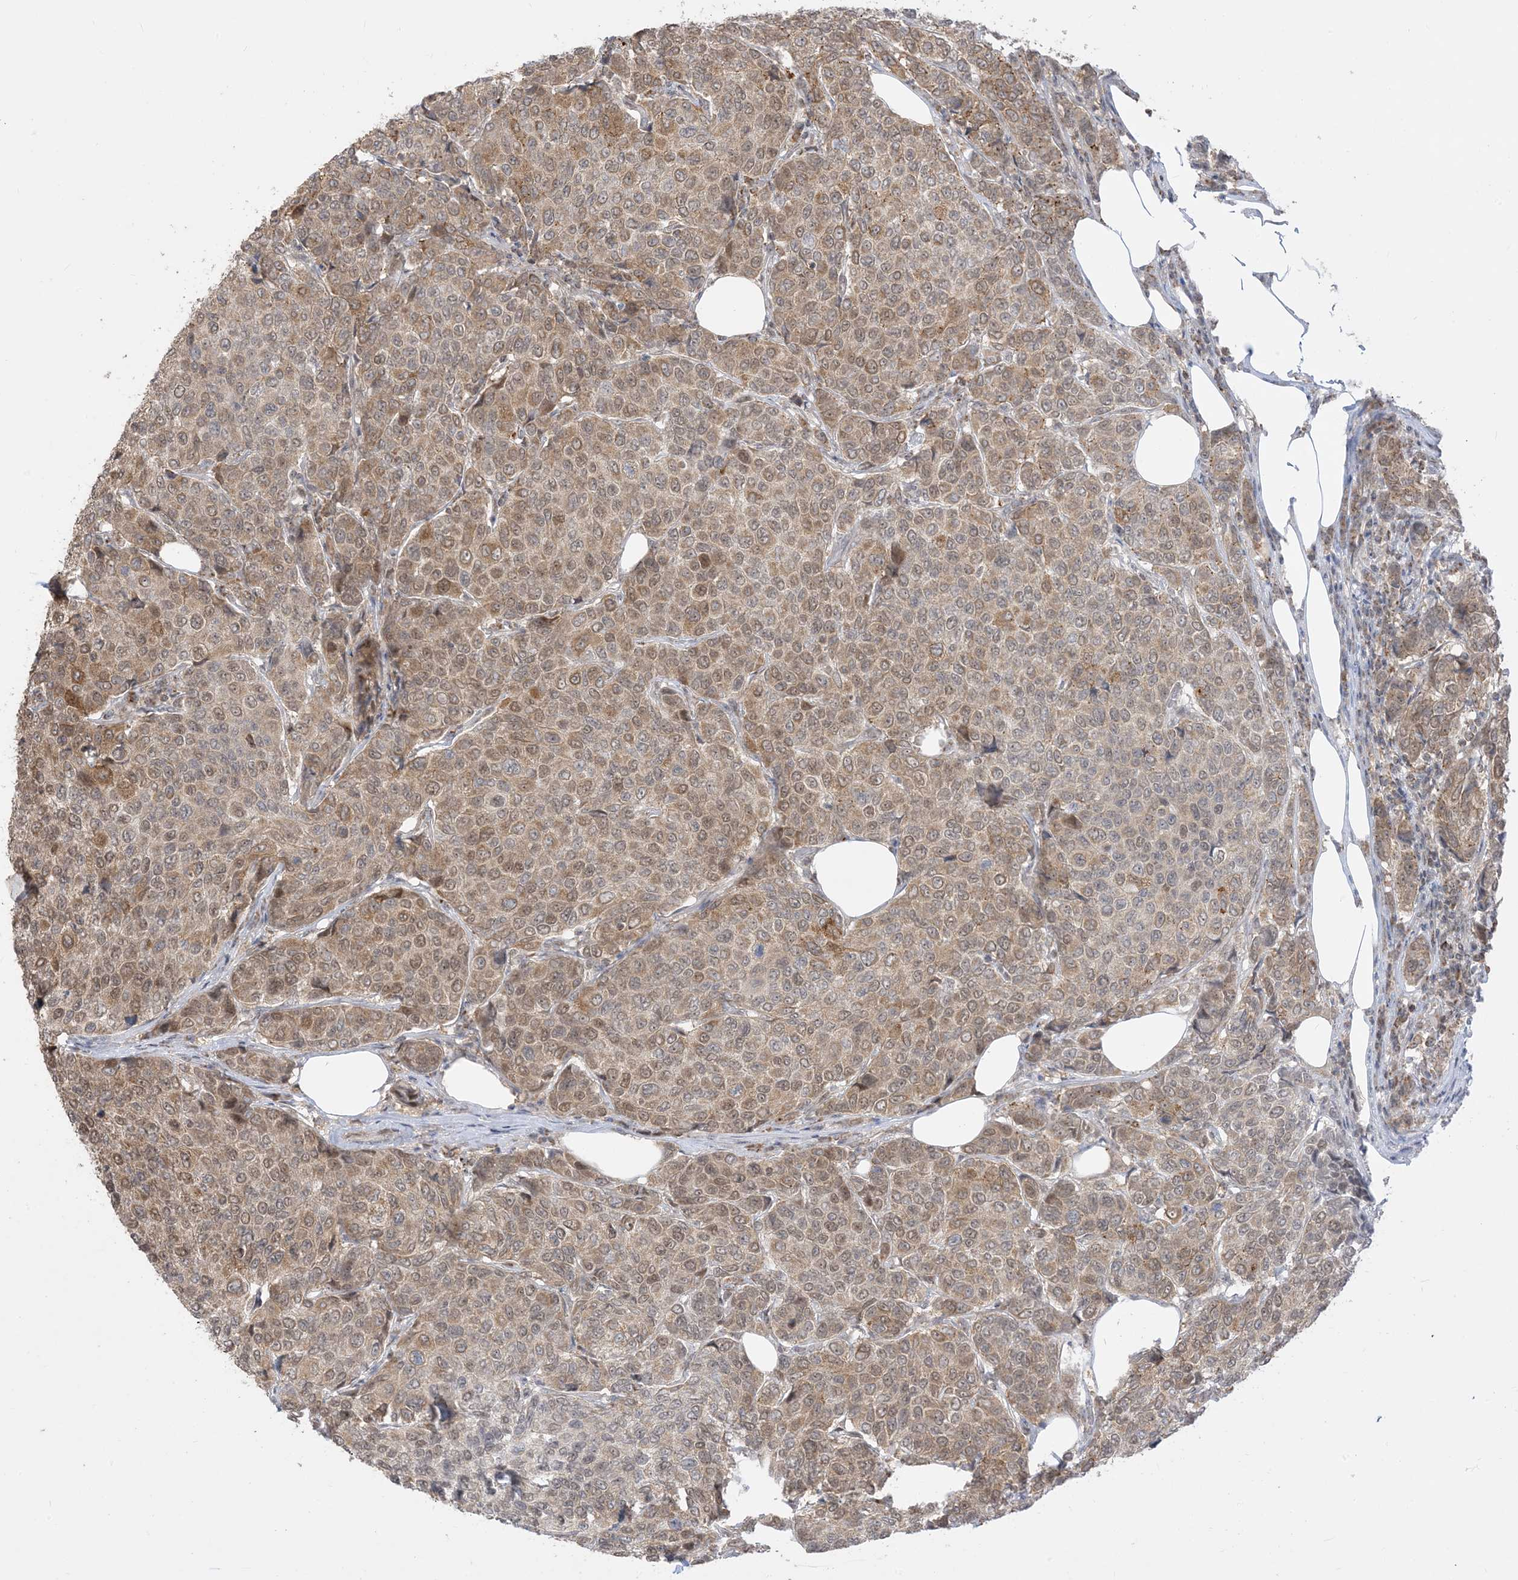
{"staining": {"intensity": "weak", "quantity": ">75%", "location": "cytoplasmic/membranous,nuclear"}, "tissue": "breast cancer", "cell_type": "Tumor cells", "image_type": "cancer", "snomed": [{"axis": "morphology", "description": "Duct carcinoma"}, {"axis": "topography", "description": "Breast"}], "caption": "IHC histopathology image of human intraductal carcinoma (breast) stained for a protein (brown), which demonstrates low levels of weak cytoplasmic/membranous and nuclear expression in about >75% of tumor cells.", "gene": "KANSL3", "patient": {"sex": "female", "age": 55}}